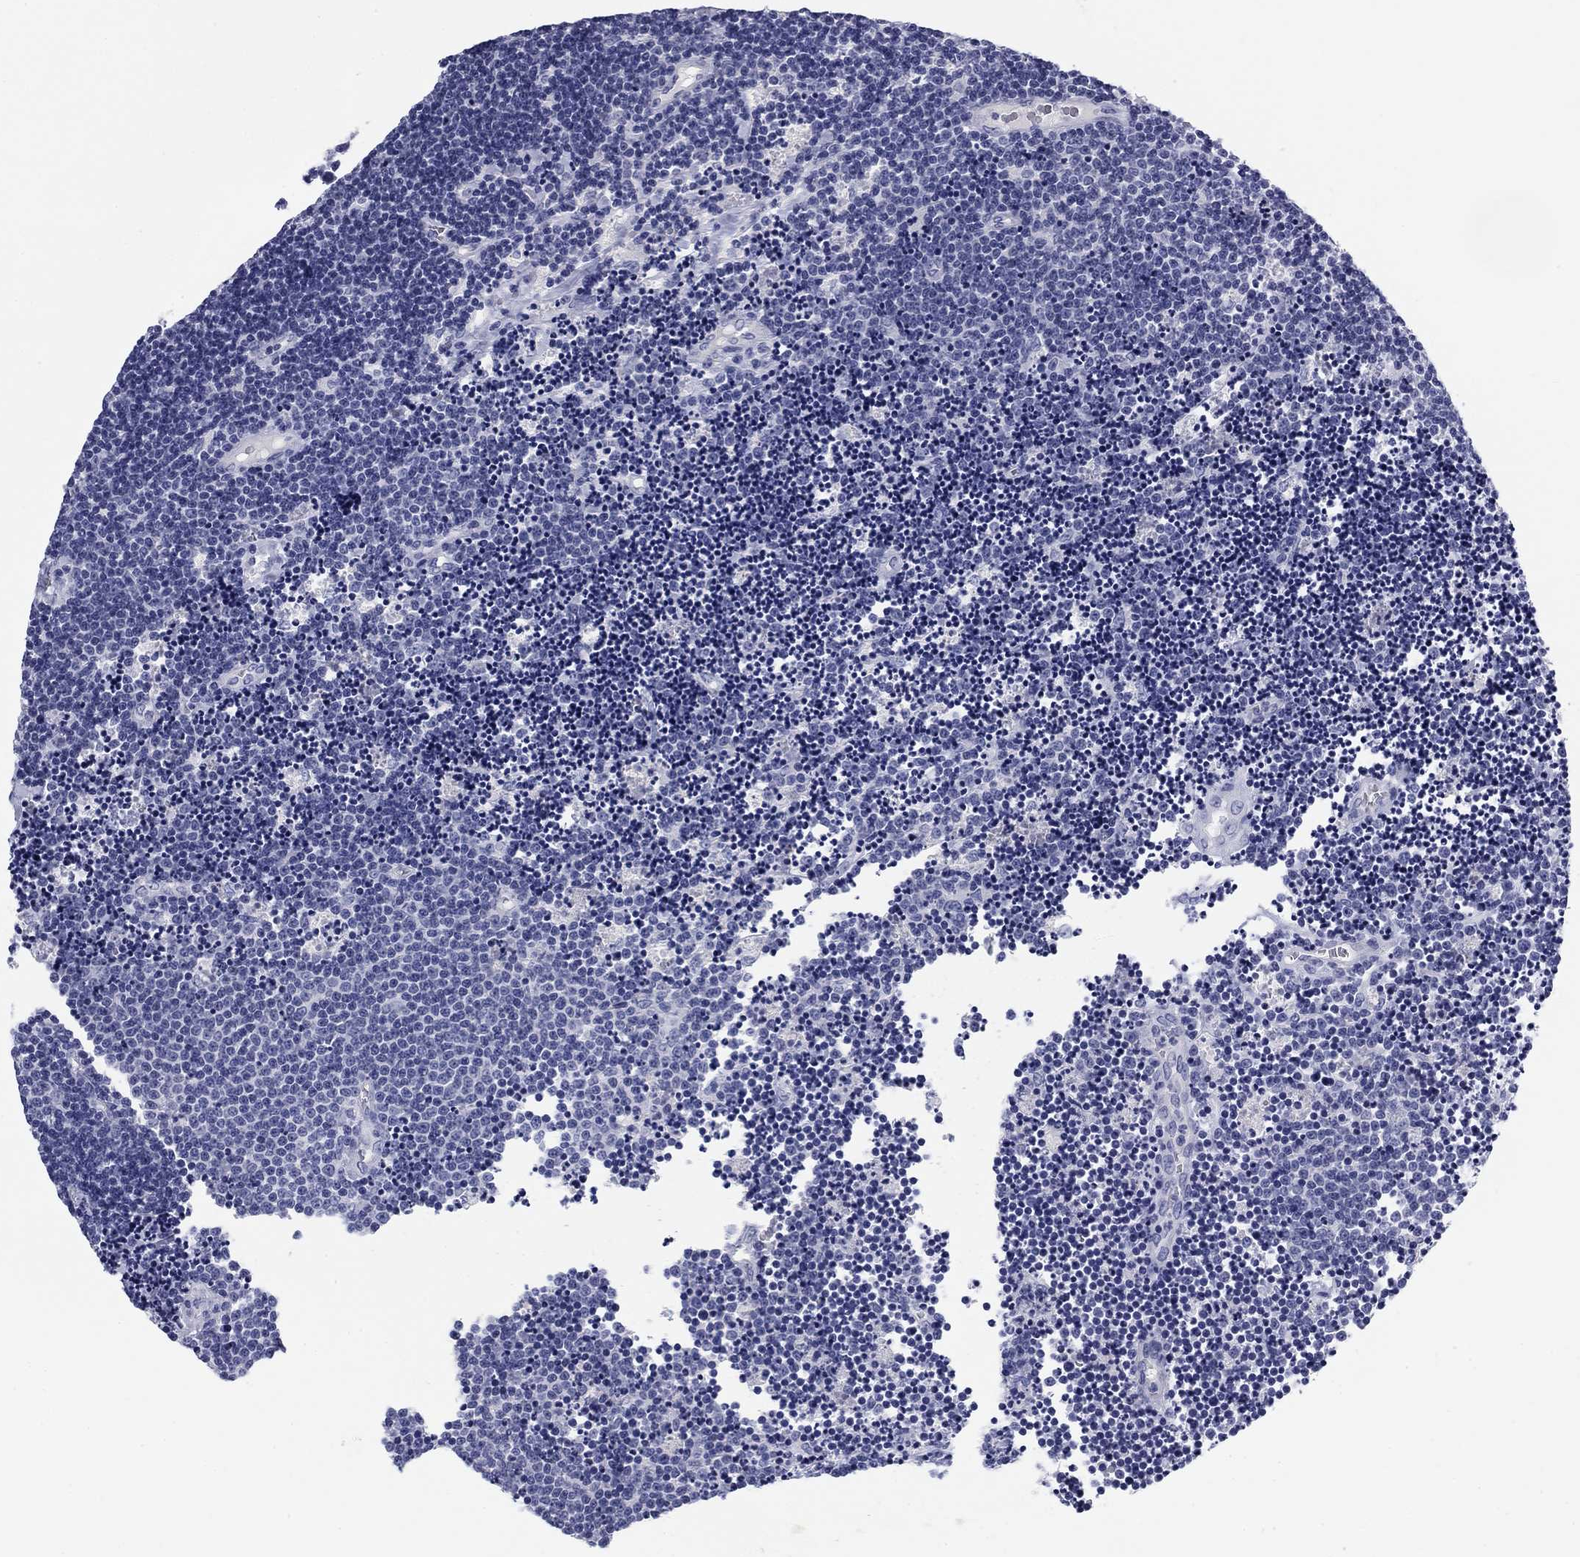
{"staining": {"intensity": "negative", "quantity": "none", "location": "none"}, "tissue": "lymphoma", "cell_type": "Tumor cells", "image_type": "cancer", "snomed": [{"axis": "morphology", "description": "Malignant lymphoma, non-Hodgkin's type, Low grade"}, {"axis": "topography", "description": "Brain"}], "caption": "Immunohistochemistry of human lymphoma demonstrates no staining in tumor cells.", "gene": "KCNH1", "patient": {"sex": "female", "age": 66}}